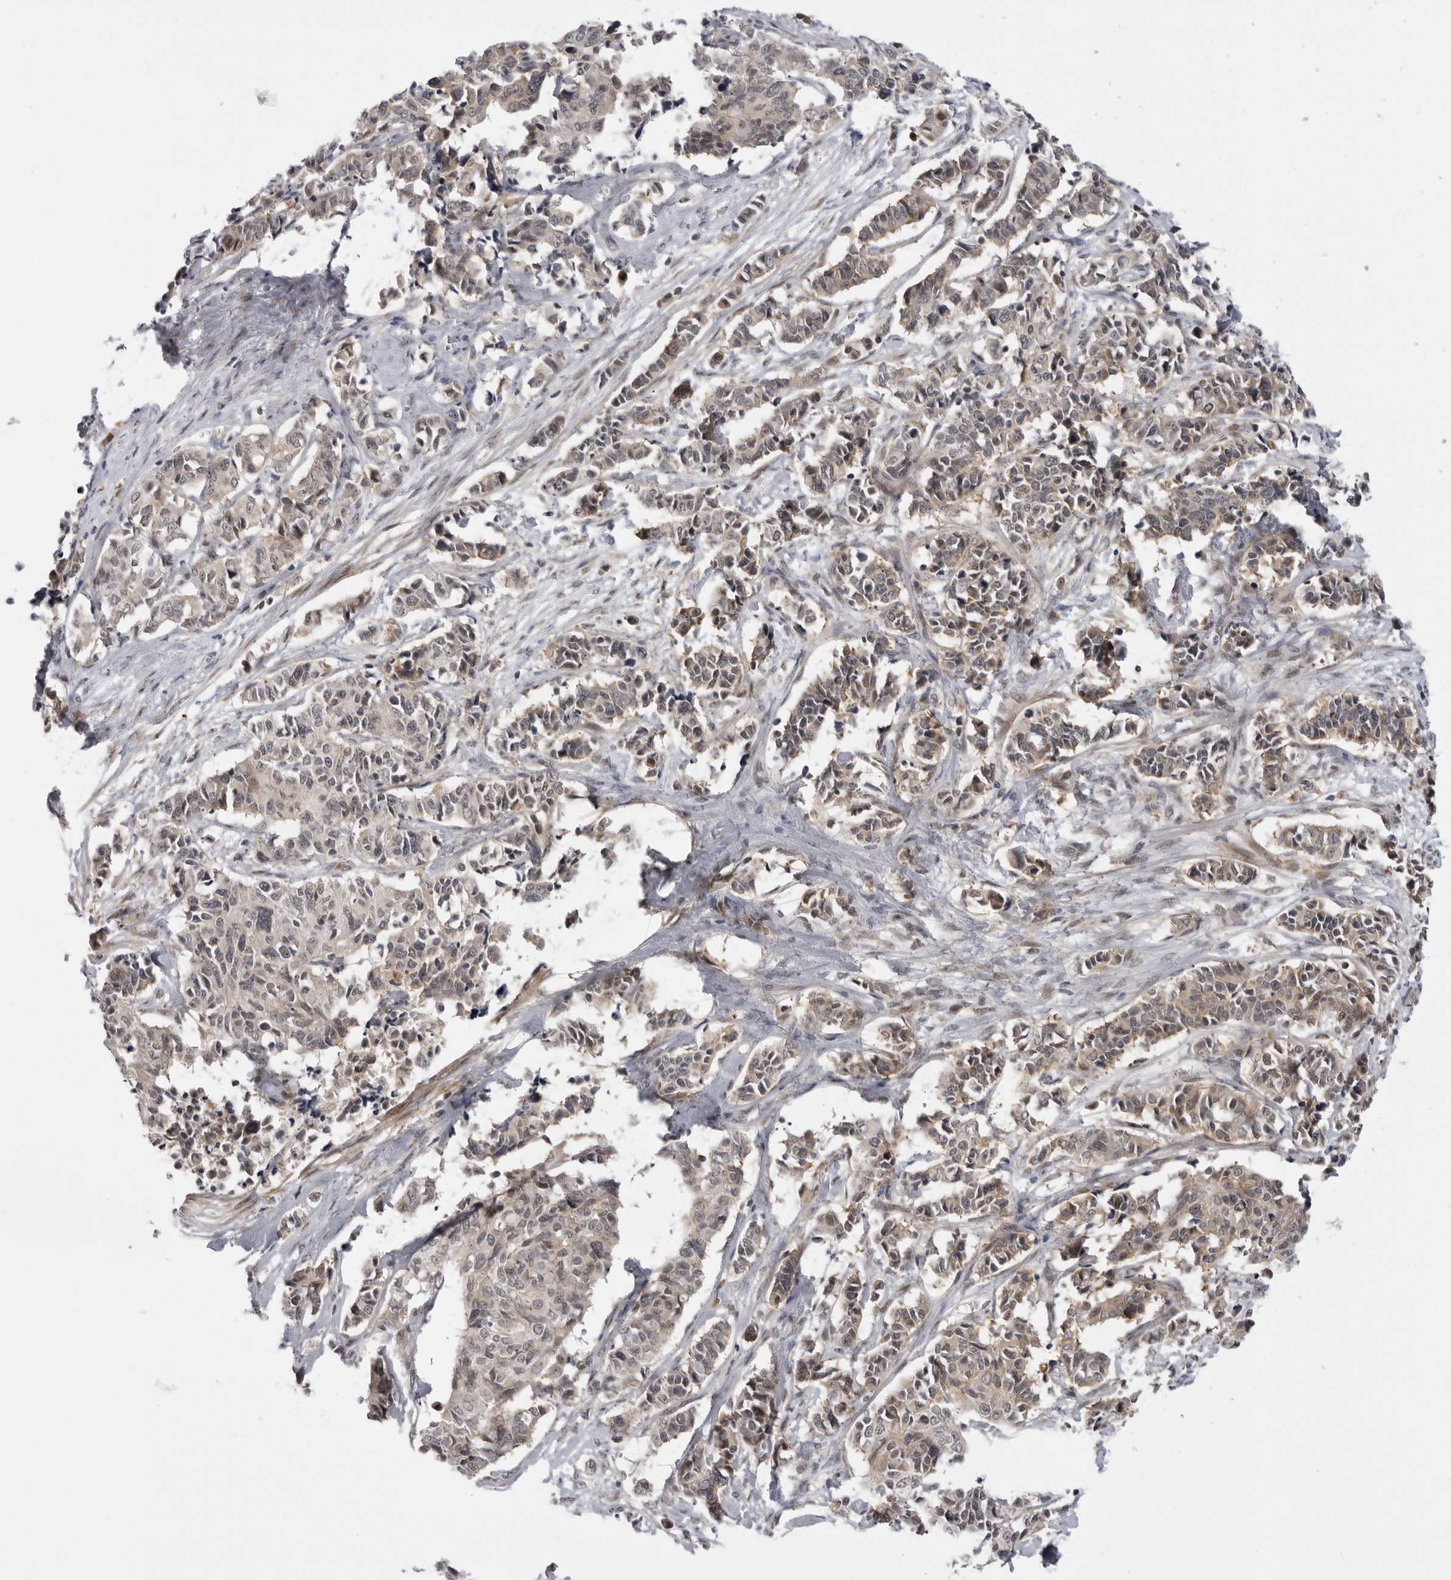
{"staining": {"intensity": "weak", "quantity": ">75%", "location": "cytoplasmic/membranous"}, "tissue": "cervical cancer", "cell_type": "Tumor cells", "image_type": "cancer", "snomed": [{"axis": "morphology", "description": "Normal tissue, NOS"}, {"axis": "morphology", "description": "Squamous cell carcinoma, NOS"}, {"axis": "topography", "description": "Cervix"}], "caption": "Cervical cancer (squamous cell carcinoma) tissue demonstrates weak cytoplasmic/membranous expression in about >75% of tumor cells, visualized by immunohistochemistry.", "gene": "ALPK2", "patient": {"sex": "female", "age": 35}}